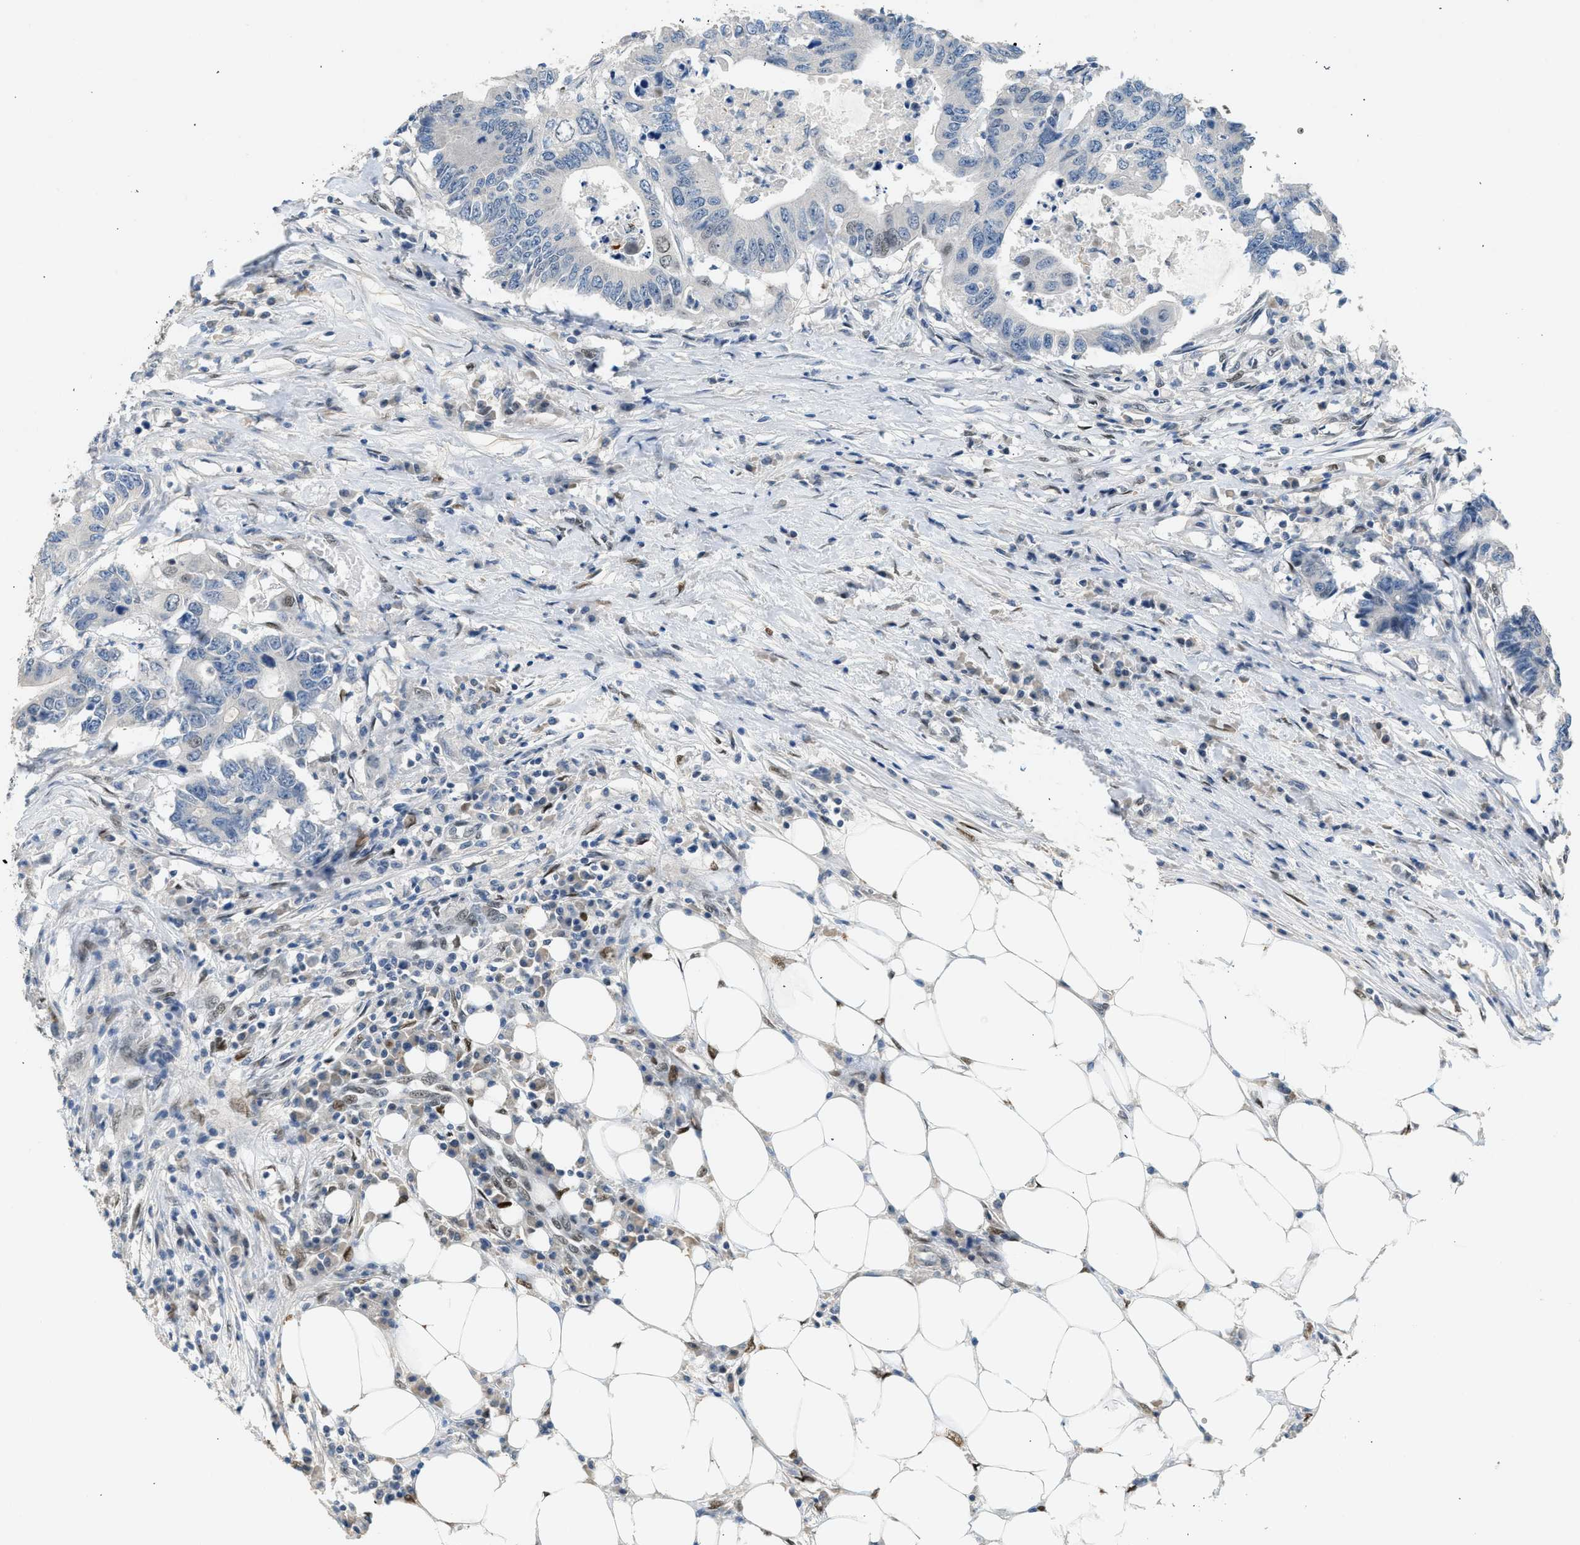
{"staining": {"intensity": "negative", "quantity": "none", "location": "none"}, "tissue": "colorectal cancer", "cell_type": "Tumor cells", "image_type": "cancer", "snomed": [{"axis": "morphology", "description": "Adenocarcinoma, NOS"}, {"axis": "topography", "description": "Colon"}], "caption": "Adenocarcinoma (colorectal) was stained to show a protein in brown. There is no significant positivity in tumor cells.", "gene": "ZBTB20", "patient": {"sex": "male", "age": 71}}